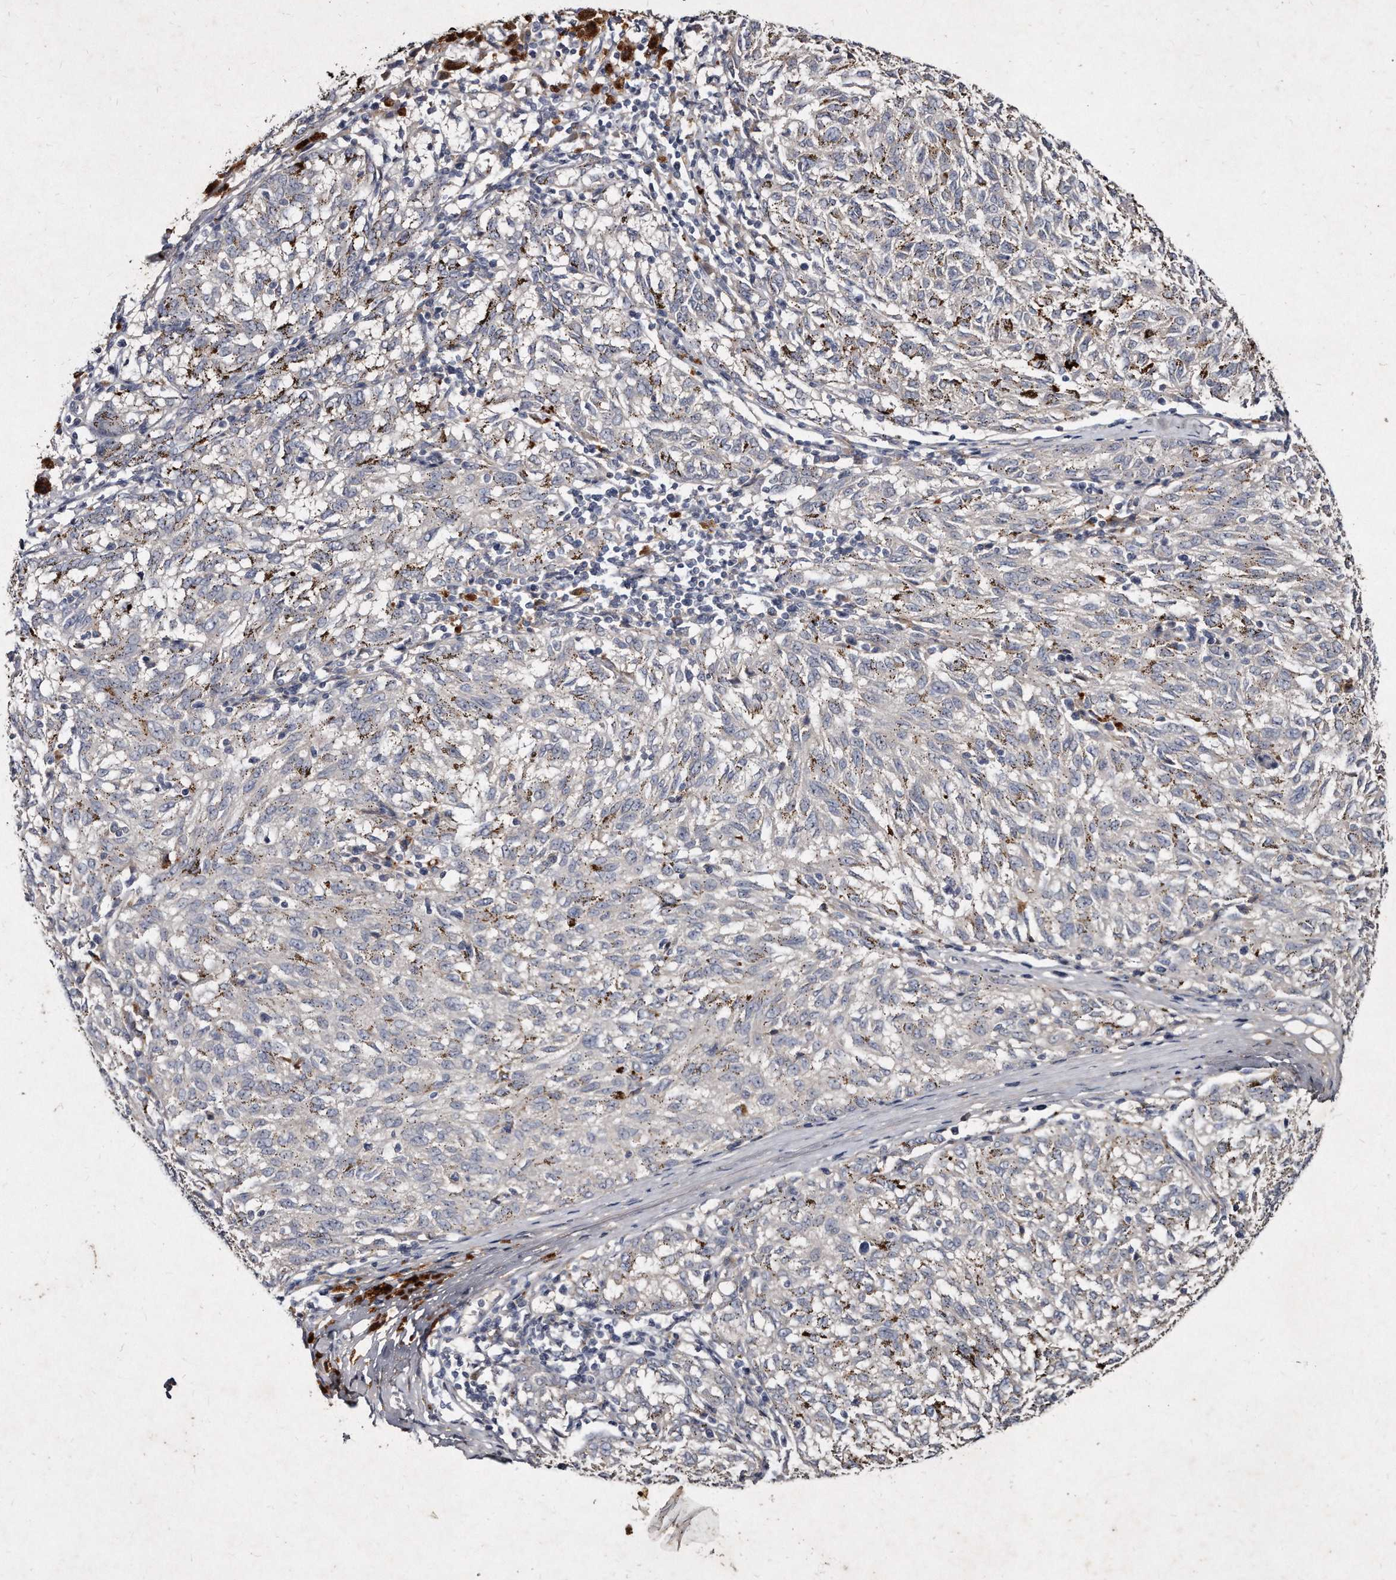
{"staining": {"intensity": "negative", "quantity": "none", "location": "none"}, "tissue": "melanoma", "cell_type": "Tumor cells", "image_type": "cancer", "snomed": [{"axis": "morphology", "description": "Malignant melanoma, NOS"}, {"axis": "topography", "description": "Skin"}], "caption": "The micrograph demonstrates no significant staining in tumor cells of malignant melanoma.", "gene": "KLHDC3", "patient": {"sex": "female", "age": 72}}